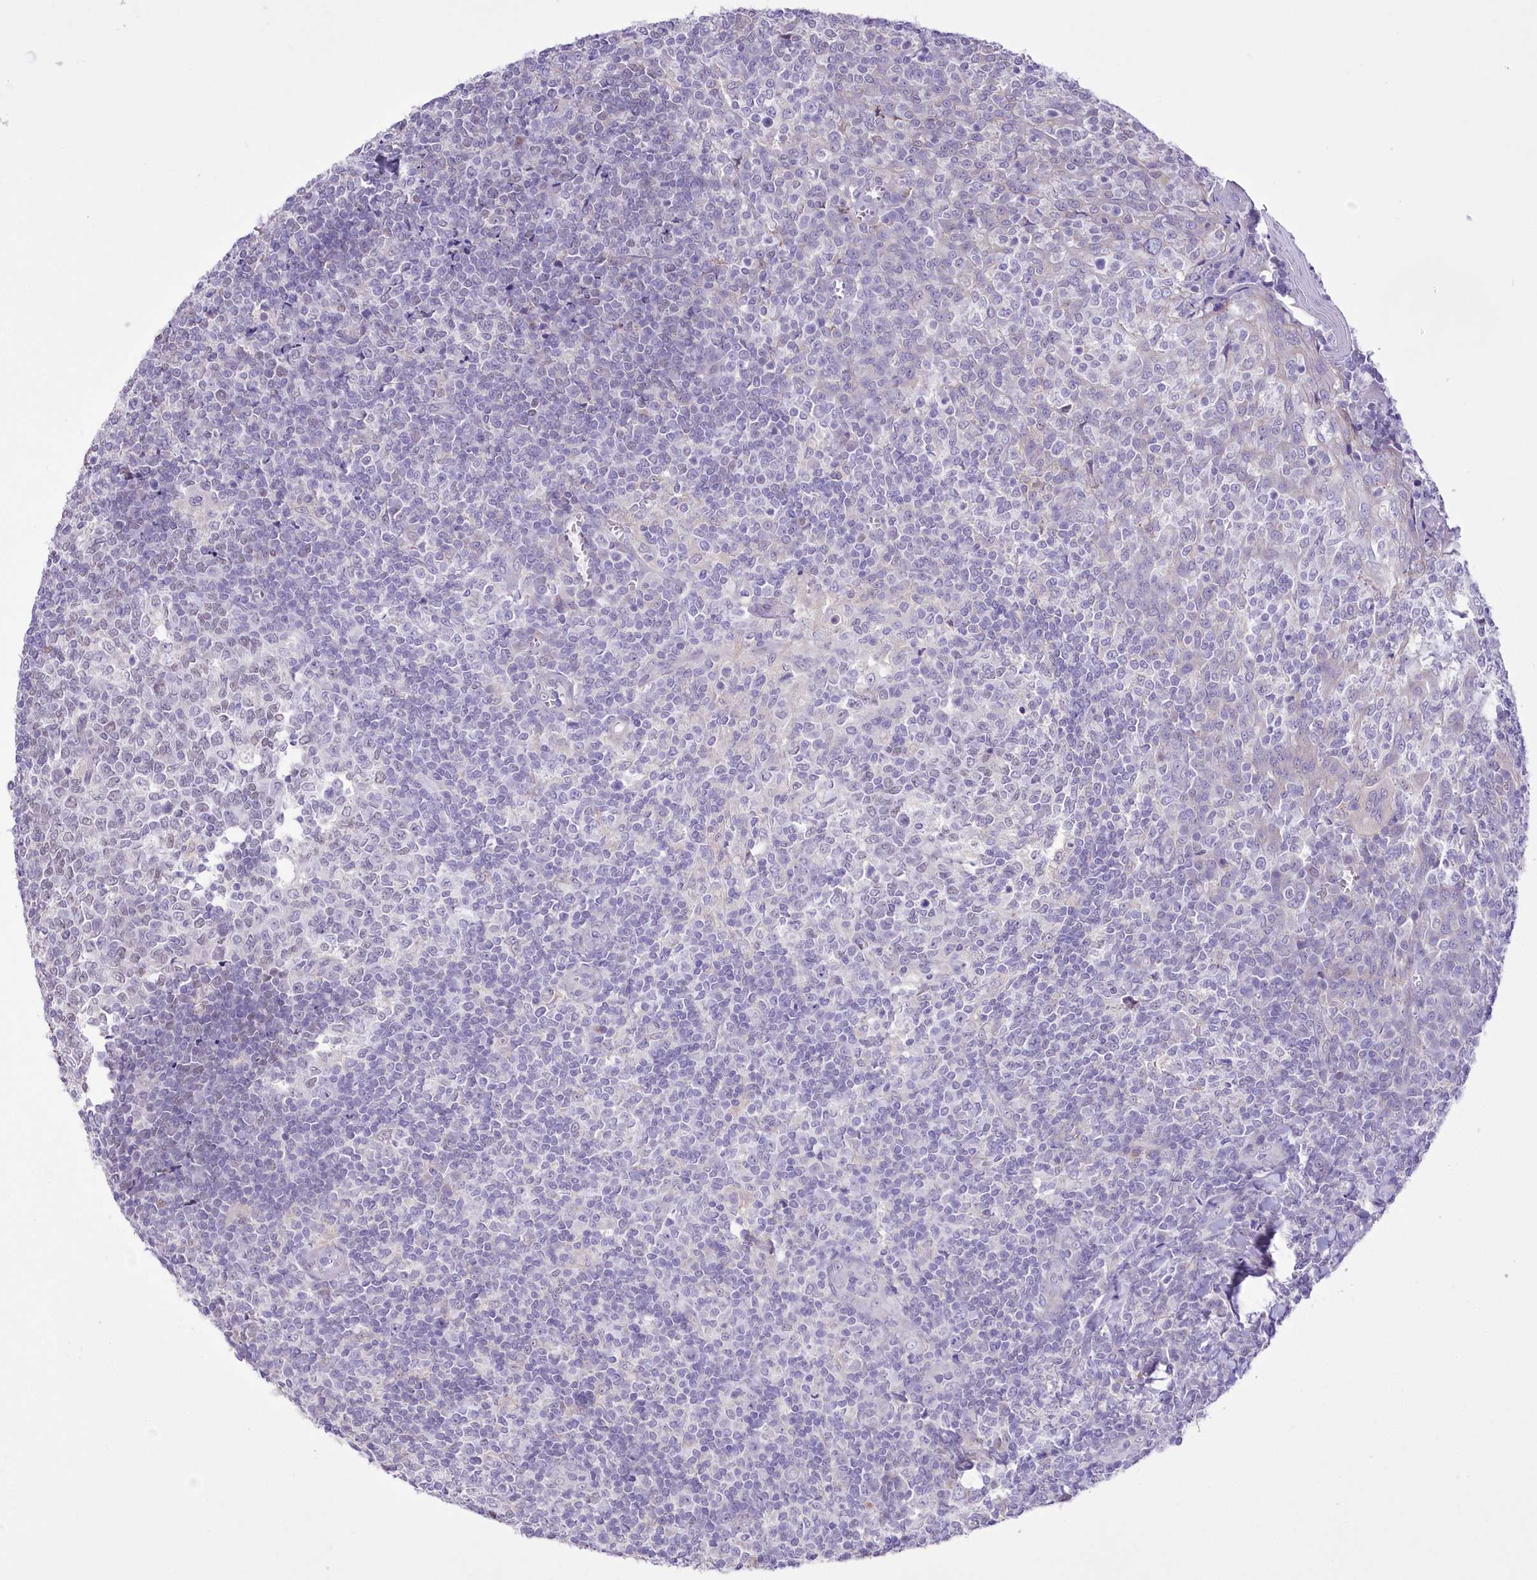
{"staining": {"intensity": "weak", "quantity": "25%-75%", "location": "nuclear"}, "tissue": "tonsil", "cell_type": "Germinal center cells", "image_type": "normal", "snomed": [{"axis": "morphology", "description": "Normal tissue, NOS"}, {"axis": "topography", "description": "Tonsil"}], "caption": "Immunohistochemistry (DAB) staining of benign human tonsil displays weak nuclear protein positivity in about 25%-75% of germinal center cells.", "gene": "FAM241B", "patient": {"sex": "female", "age": 19}}